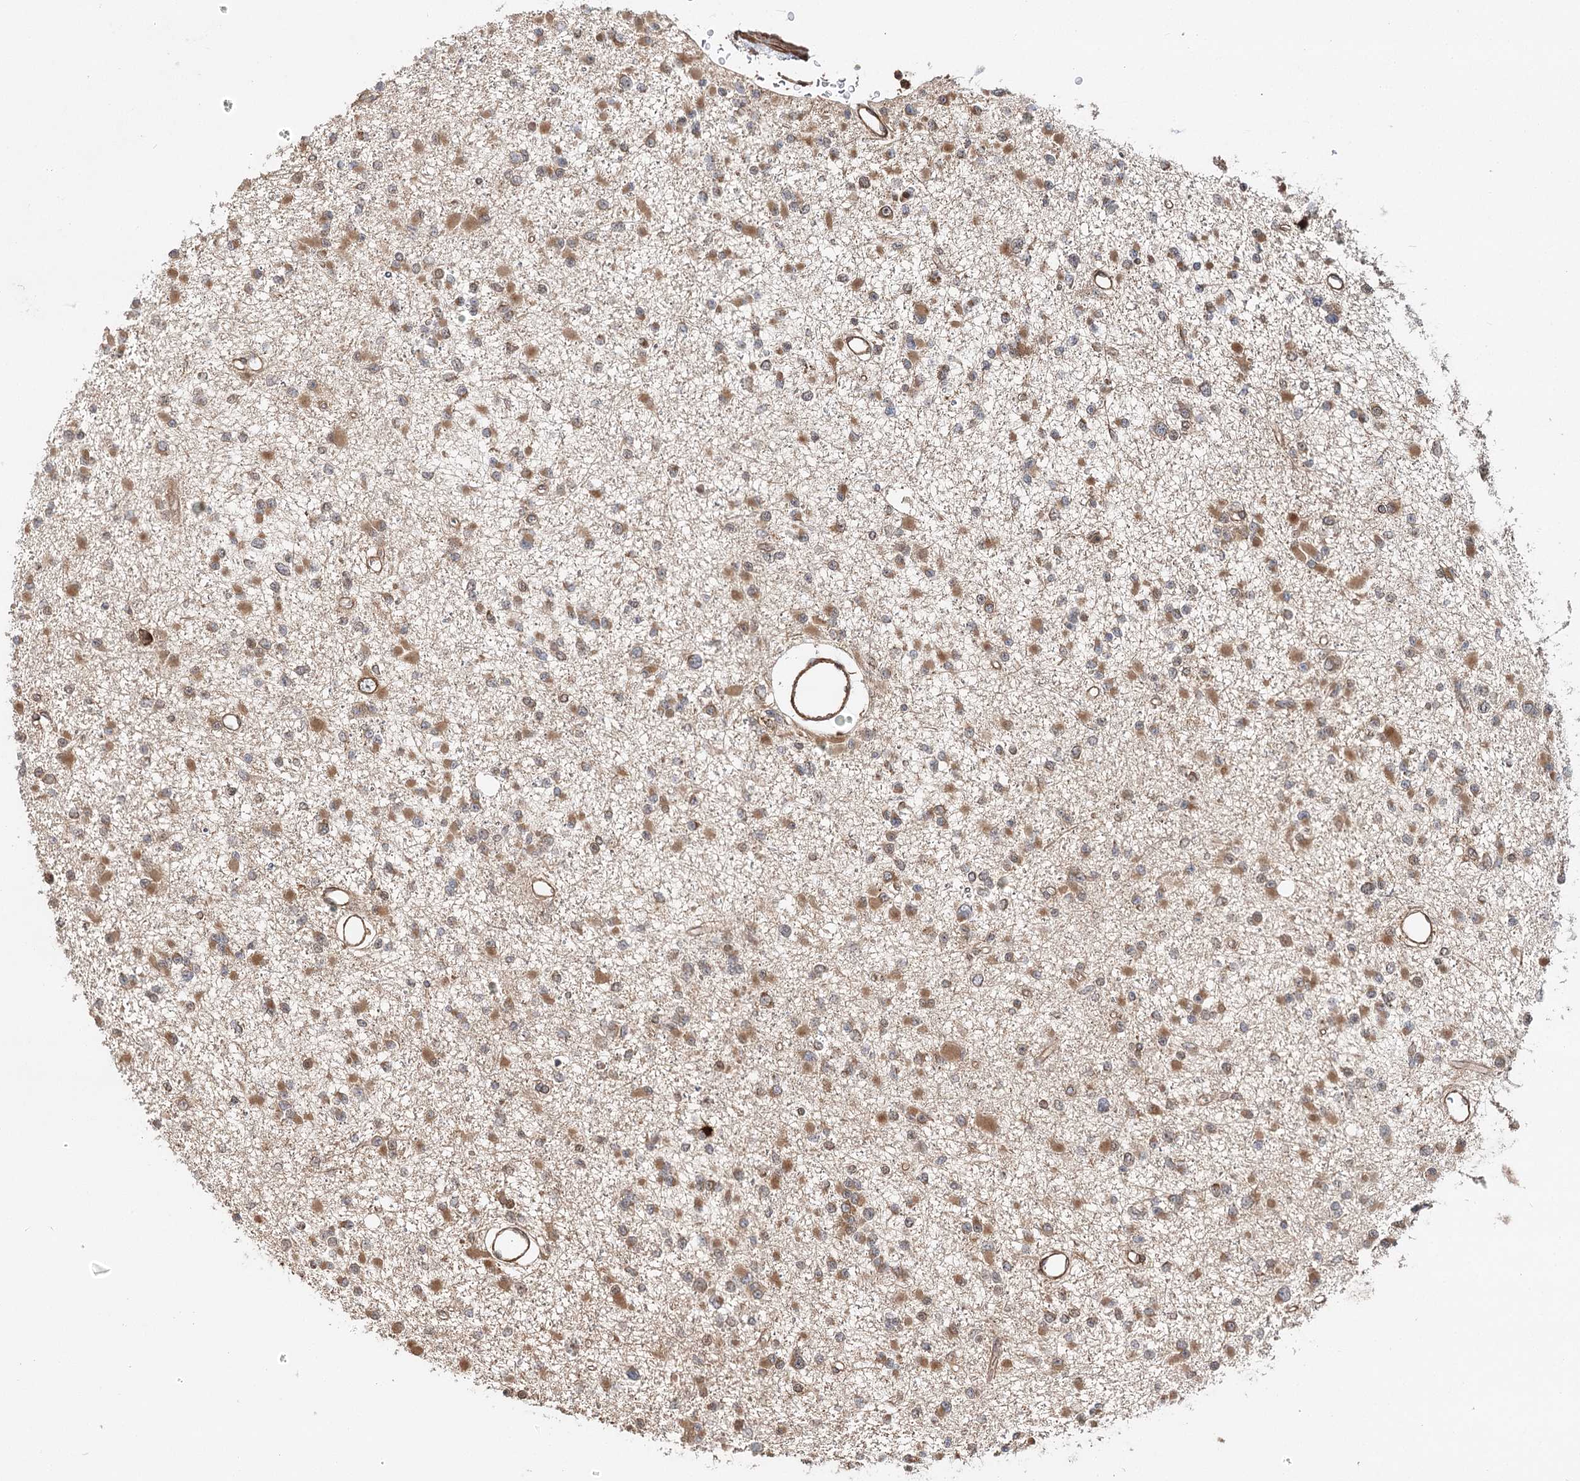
{"staining": {"intensity": "weak", "quantity": "<25%", "location": "cytoplasmic/membranous"}, "tissue": "glioma", "cell_type": "Tumor cells", "image_type": "cancer", "snomed": [{"axis": "morphology", "description": "Glioma, malignant, Low grade"}, {"axis": "topography", "description": "Brain"}], "caption": "Glioma stained for a protein using IHC displays no expression tumor cells.", "gene": "DNAJB14", "patient": {"sex": "female", "age": 22}}